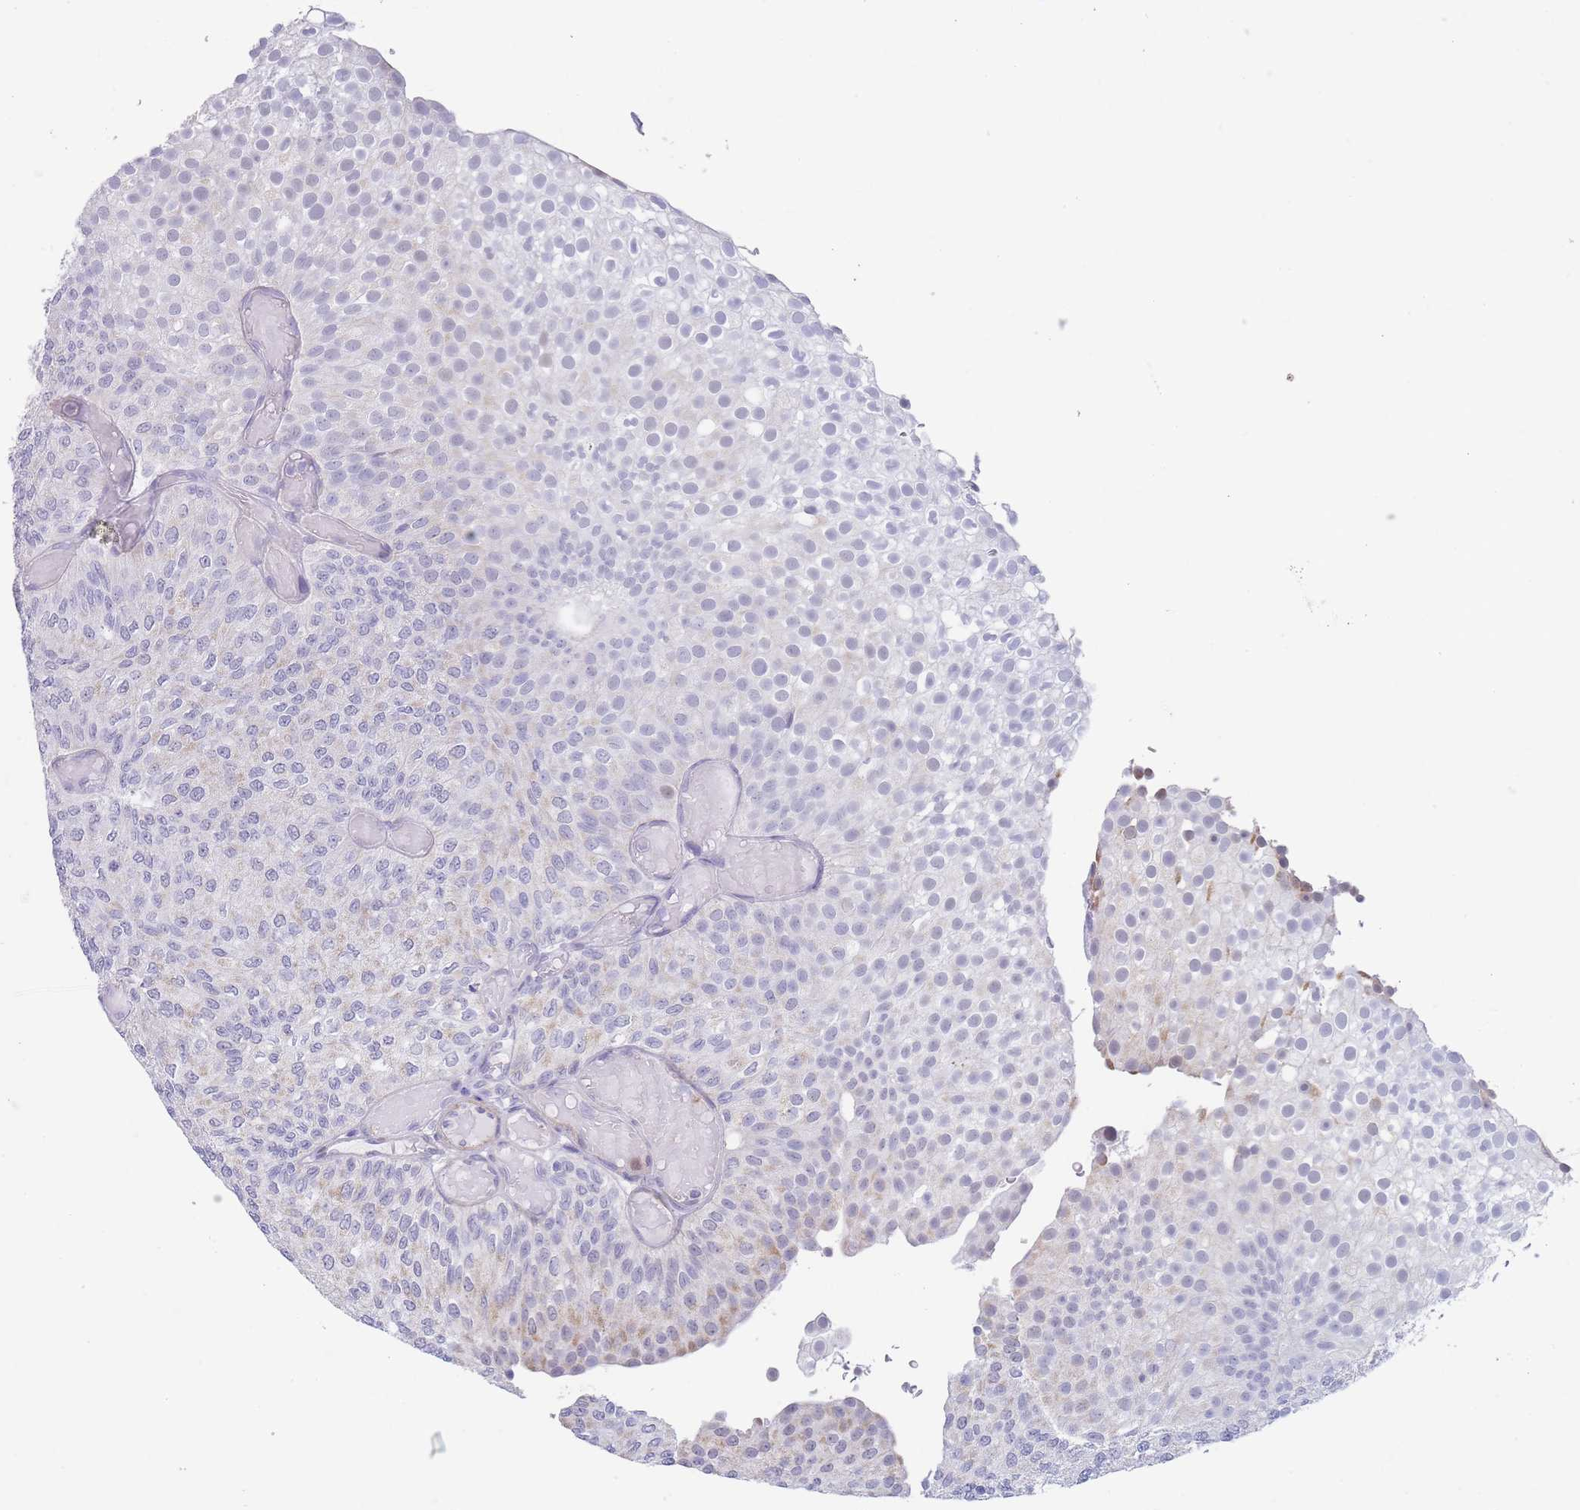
{"staining": {"intensity": "negative", "quantity": "none", "location": "none"}, "tissue": "urothelial cancer", "cell_type": "Tumor cells", "image_type": "cancer", "snomed": [{"axis": "morphology", "description": "Urothelial carcinoma, Low grade"}, {"axis": "topography", "description": "Urinary bladder"}], "caption": "Immunohistochemistry (IHC) histopathology image of neoplastic tissue: urothelial cancer stained with DAB exhibits no significant protein expression in tumor cells.", "gene": "ASAP3", "patient": {"sex": "male", "age": 78}}